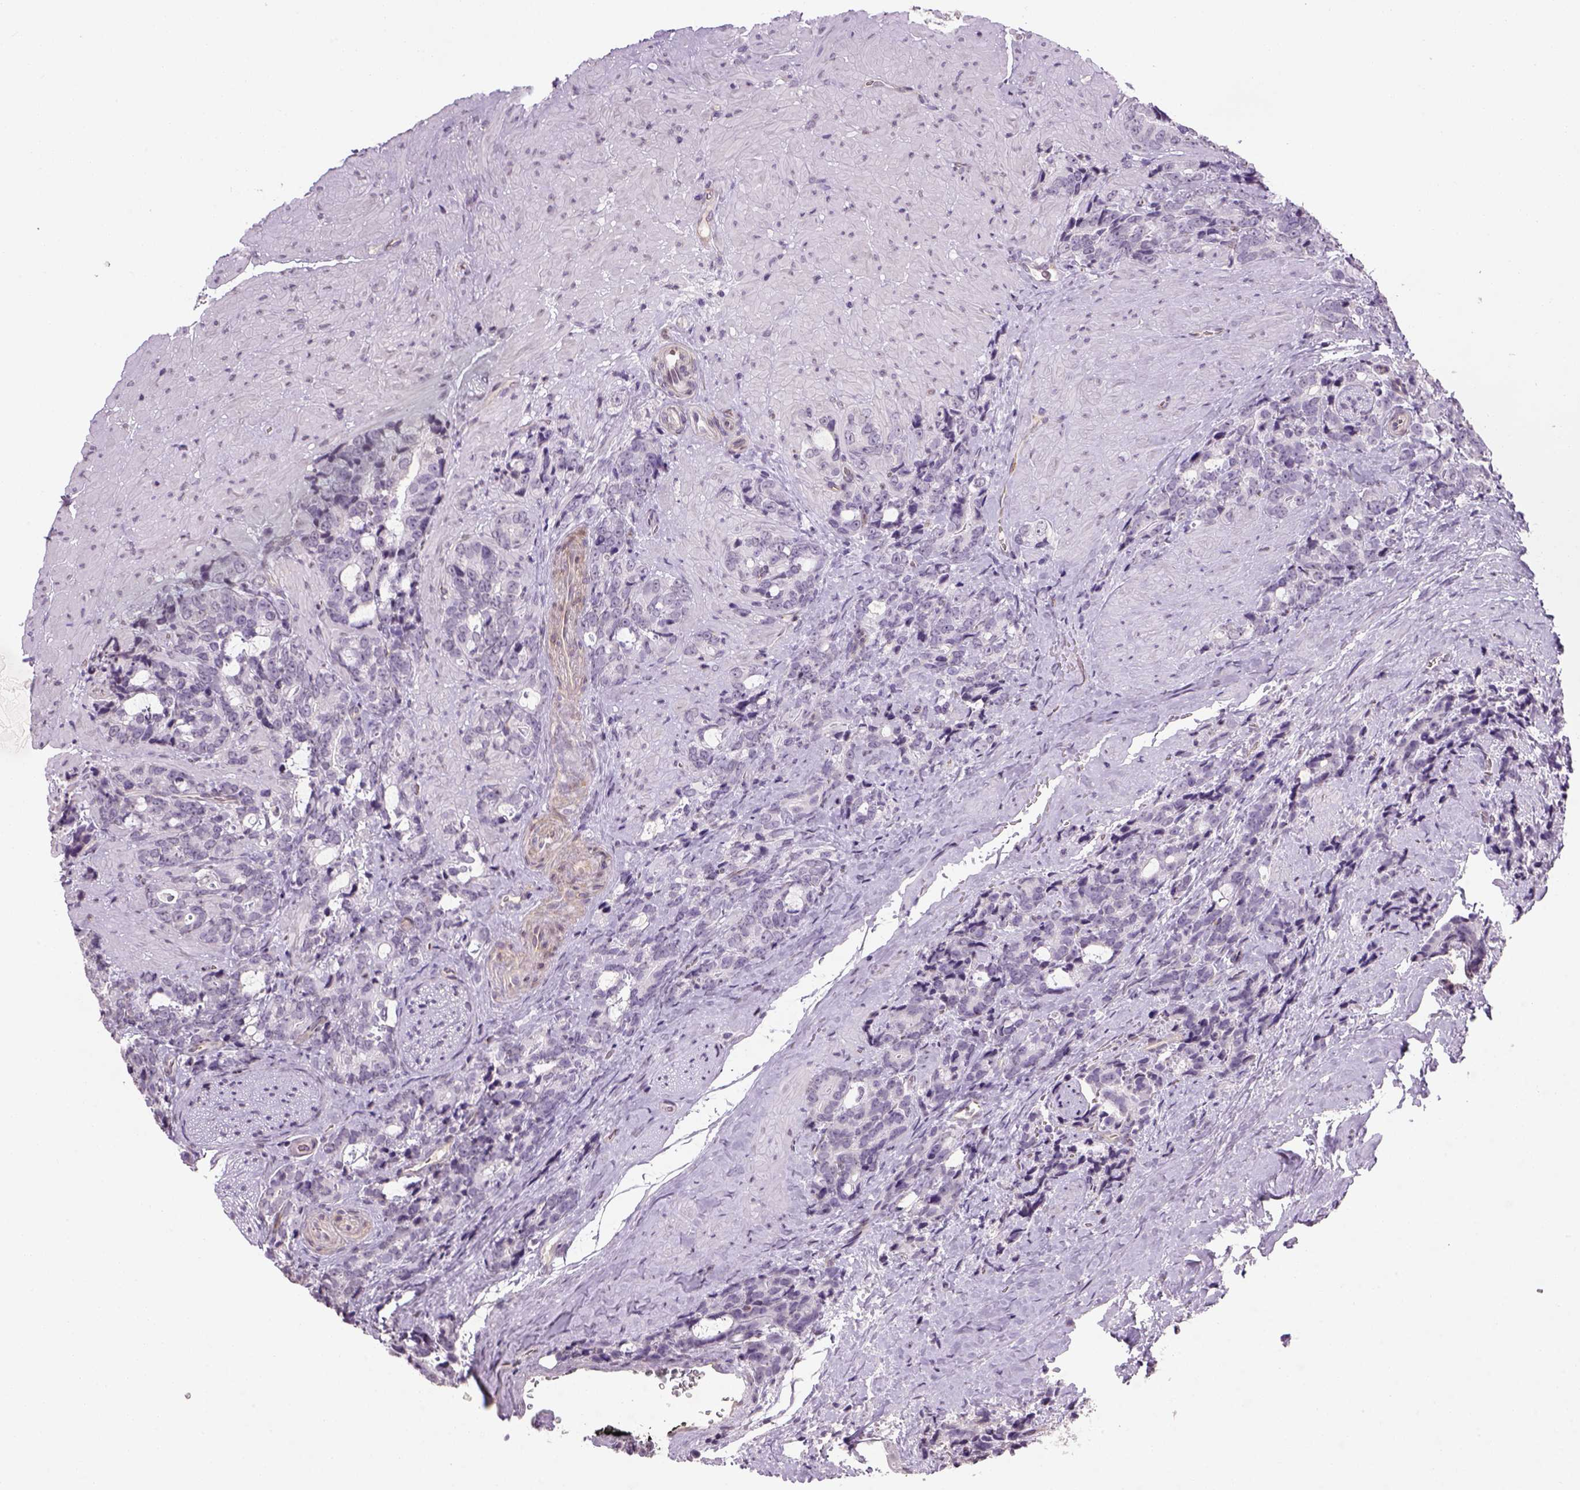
{"staining": {"intensity": "negative", "quantity": "none", "location": "none"}, "tissue": "prostate cancer", "cell_type": "Tumor cells", "image_type": "cancer", "snomed": [{"axis": "morphology", "description": "Adenocarcinoma, High grade"}, {"axis": "topography", "description": "Prostate"}], "caption": "Tumor cells show no significant protein positivity in prostate cancer. (Brightfield microscopy of DAB immunohistochemistry at high magnification).", "gene": "PRRT1", "patient": {"sex": "male", "age": 74}}